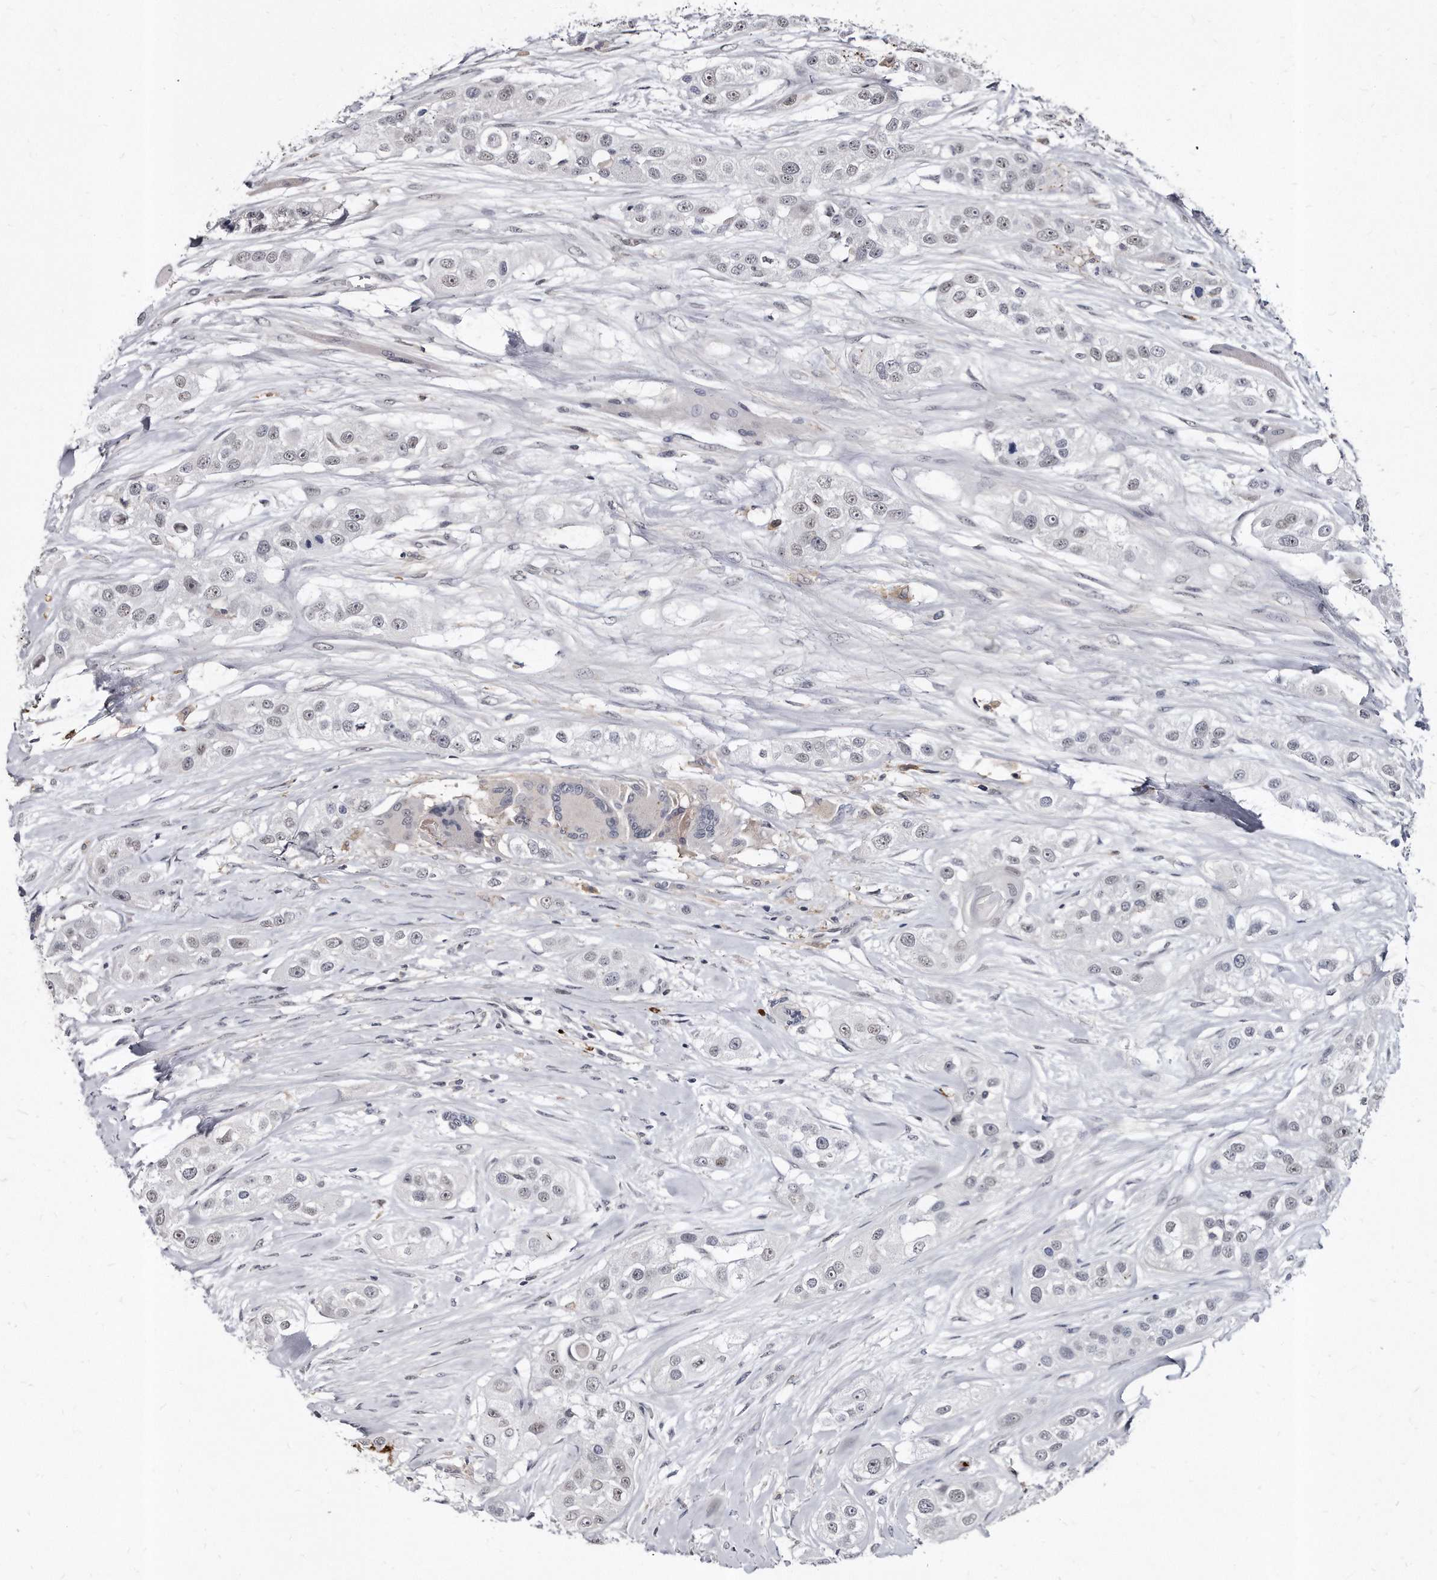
{"staining": {"intensity": "negative", "quantity": "none", "location": "none"}, "tissue": "head and neck cancer", "cell_type": "Tumor cells", "image_type": "cancer", "snomed": [{"axis": "morphology", "description": "Normal tissue, NOS"}, {"axis": "morphology", "description": "Squamous cell carcinoma, NOS"}, {"axis": "topography", "description": "Skeletal muscle"}, {"axis": "topography", "description": "Head-Neck"}], "caption": "Immunohistochemistry (IHC) of human head and neck cancer reveals no staining in tumor cells.", "gene": "KLHDC3", "patient": {"sex": "male", "age": 51}}